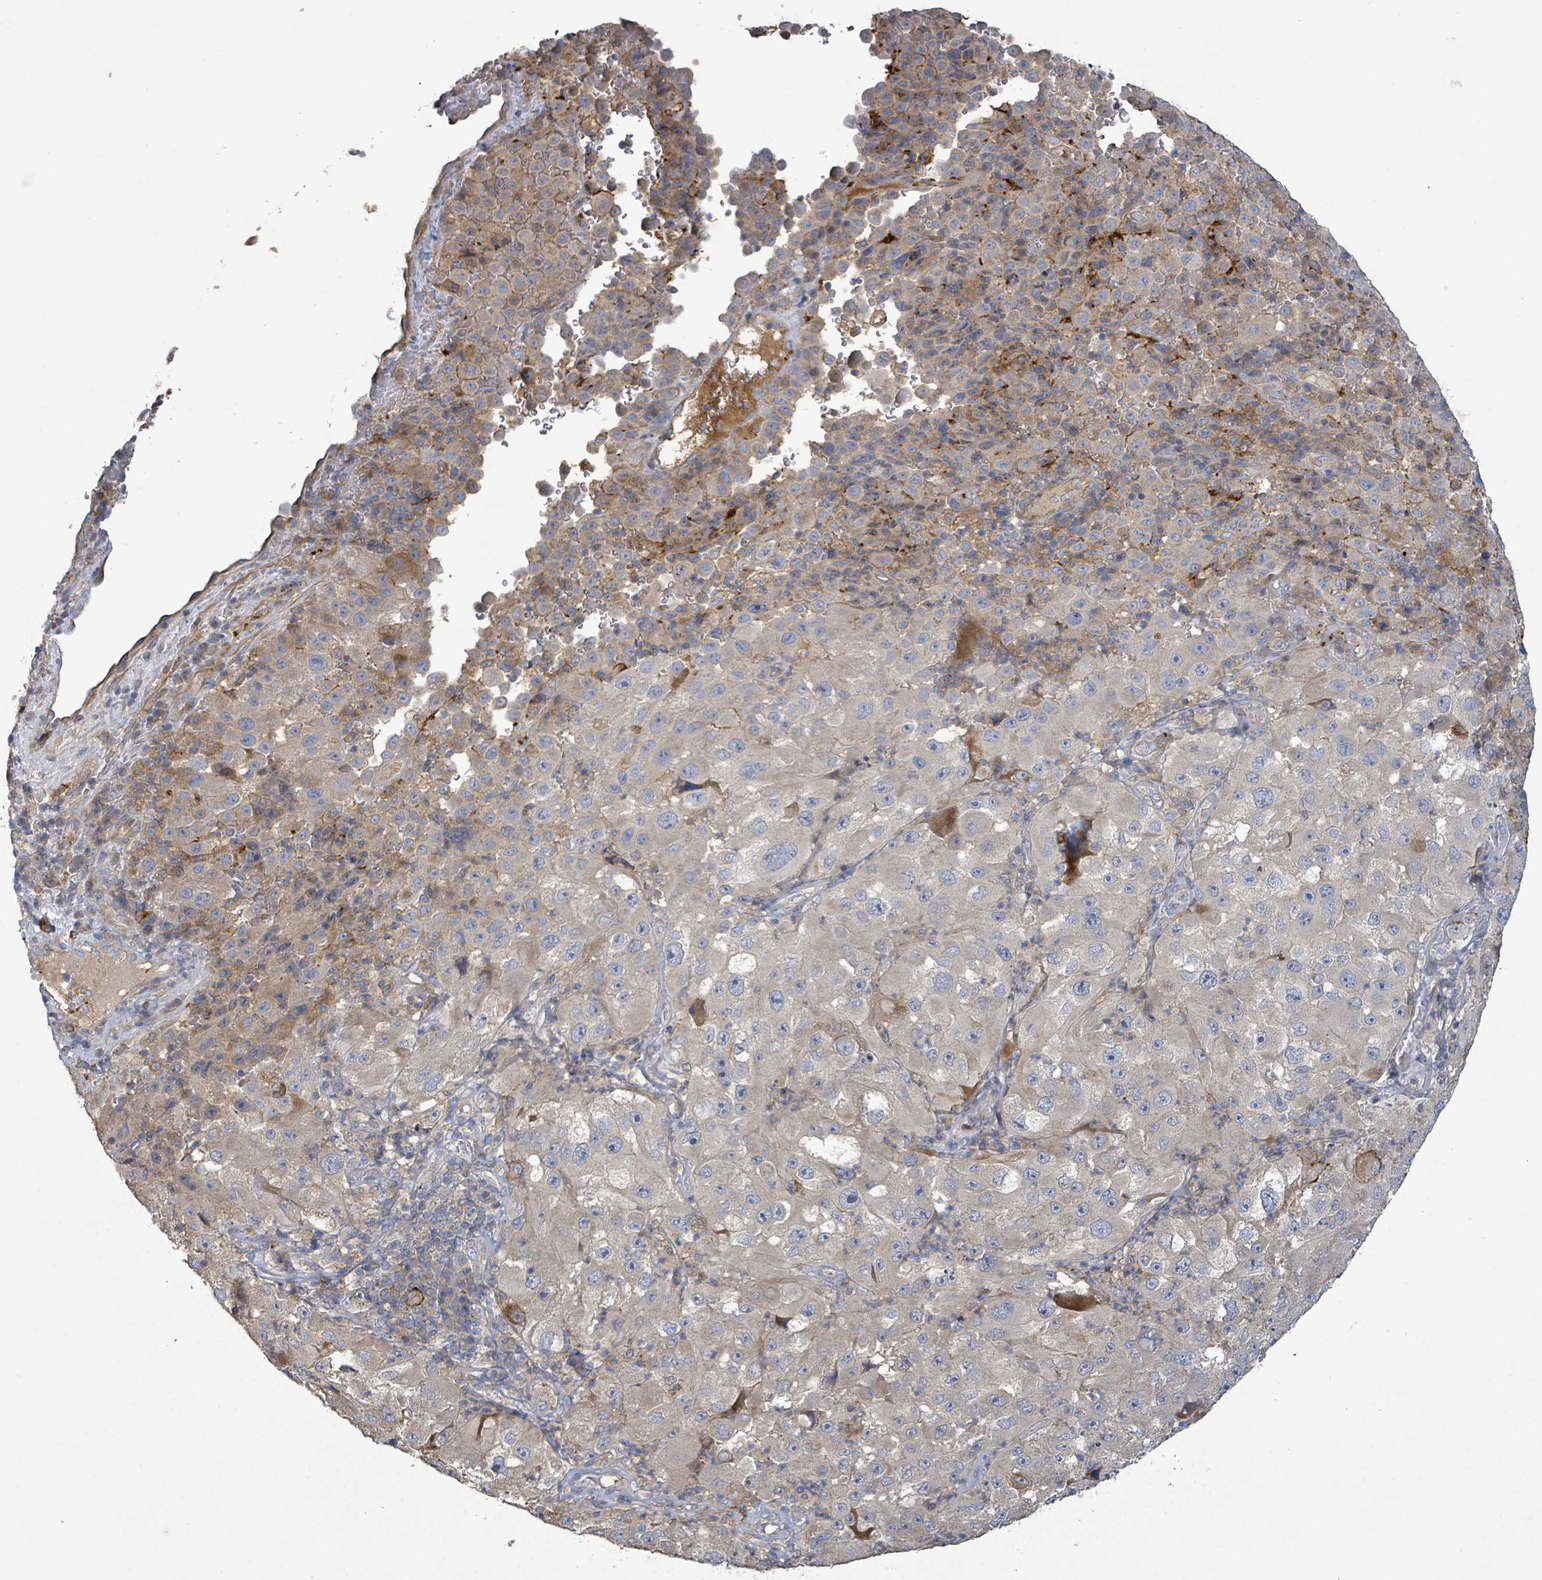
{"staining": {"intensity": "weak", "quantity": "25%-75%", "location": "cytoplasmic/membranous"}, "tissue": "melanoma", "cell_type": "Tumor cells", "image_type": "cancer", "snomed": [{"axis": "morphology", "description": "Malignant melanoma, Metastatic site"}, {"axis": "topography", "description": "Lymph node"}], "caption": "Protein staining by IHC shows weak cytoplasmic/membranous positivity in about 25%-75% of tumor cells in malignant melanoma (metastatic site). The protein is stained brown, and the nuclei are stained in blue (DAB (3,3'-diaminobenzidine) IHC with brightfield microscopy, high magnification).", "gene": "PLAAT1", "patient": {"sex": "male", "age": 62}}